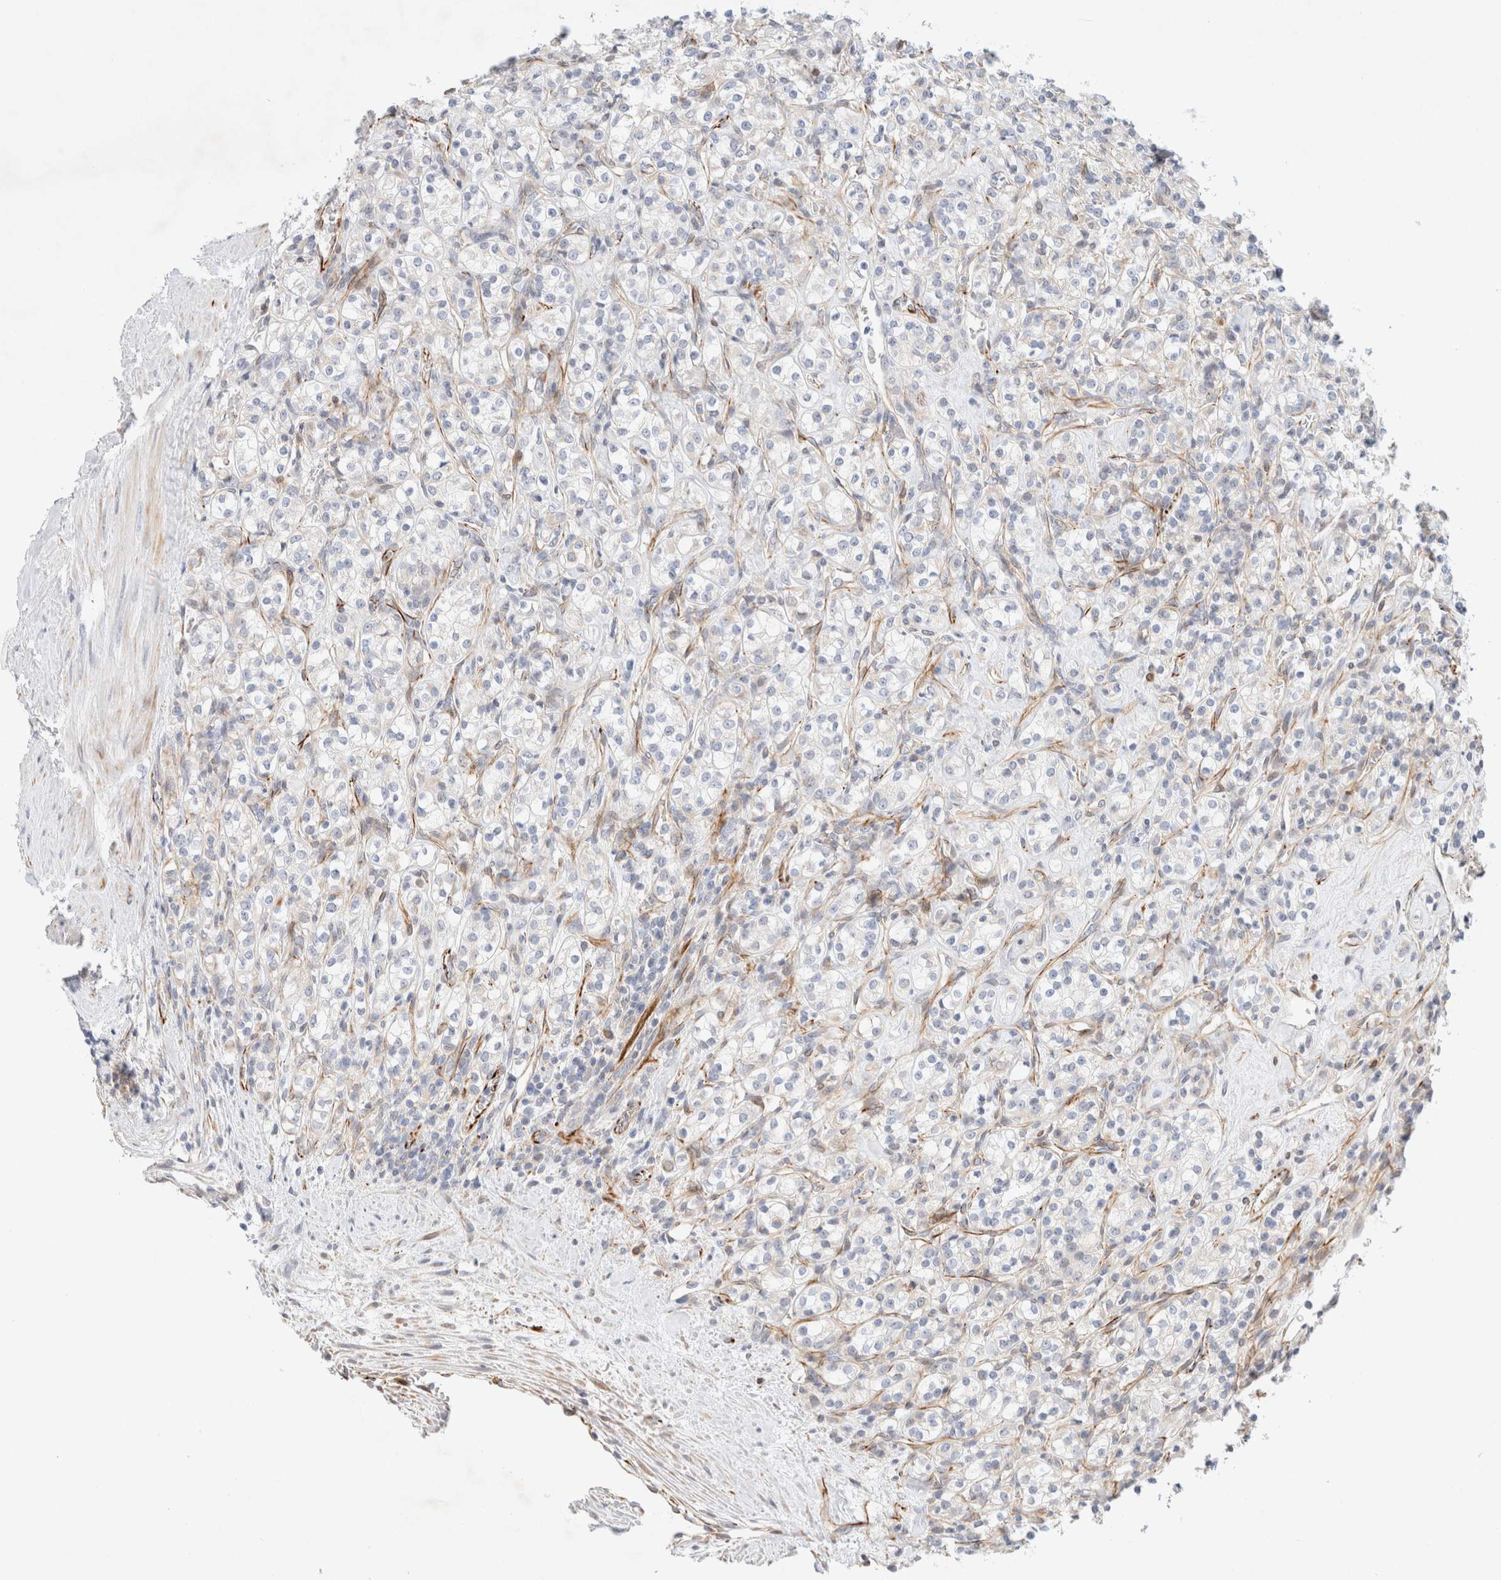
{"staining": {"intensity": "negative", "quantity": "none", "location": "none"}, "tissue": "renal cancer", "cell_type": "Tumor cells", "image_type": "cancer", "snomed": [{"axis": "morphology", "description": "Adenocarcinoma, NOS"}, {"axis": "topography", "description": "Kidney"}], "caption": "A high-resolution histopathology image shows immunohistochemistry (IHC) staining of renal cancer (adenocarcinoma), which reveals no significant expression in tumor cells.", "gene": "SLC25A48", "patient": {"sex": "male", "age": 77}}